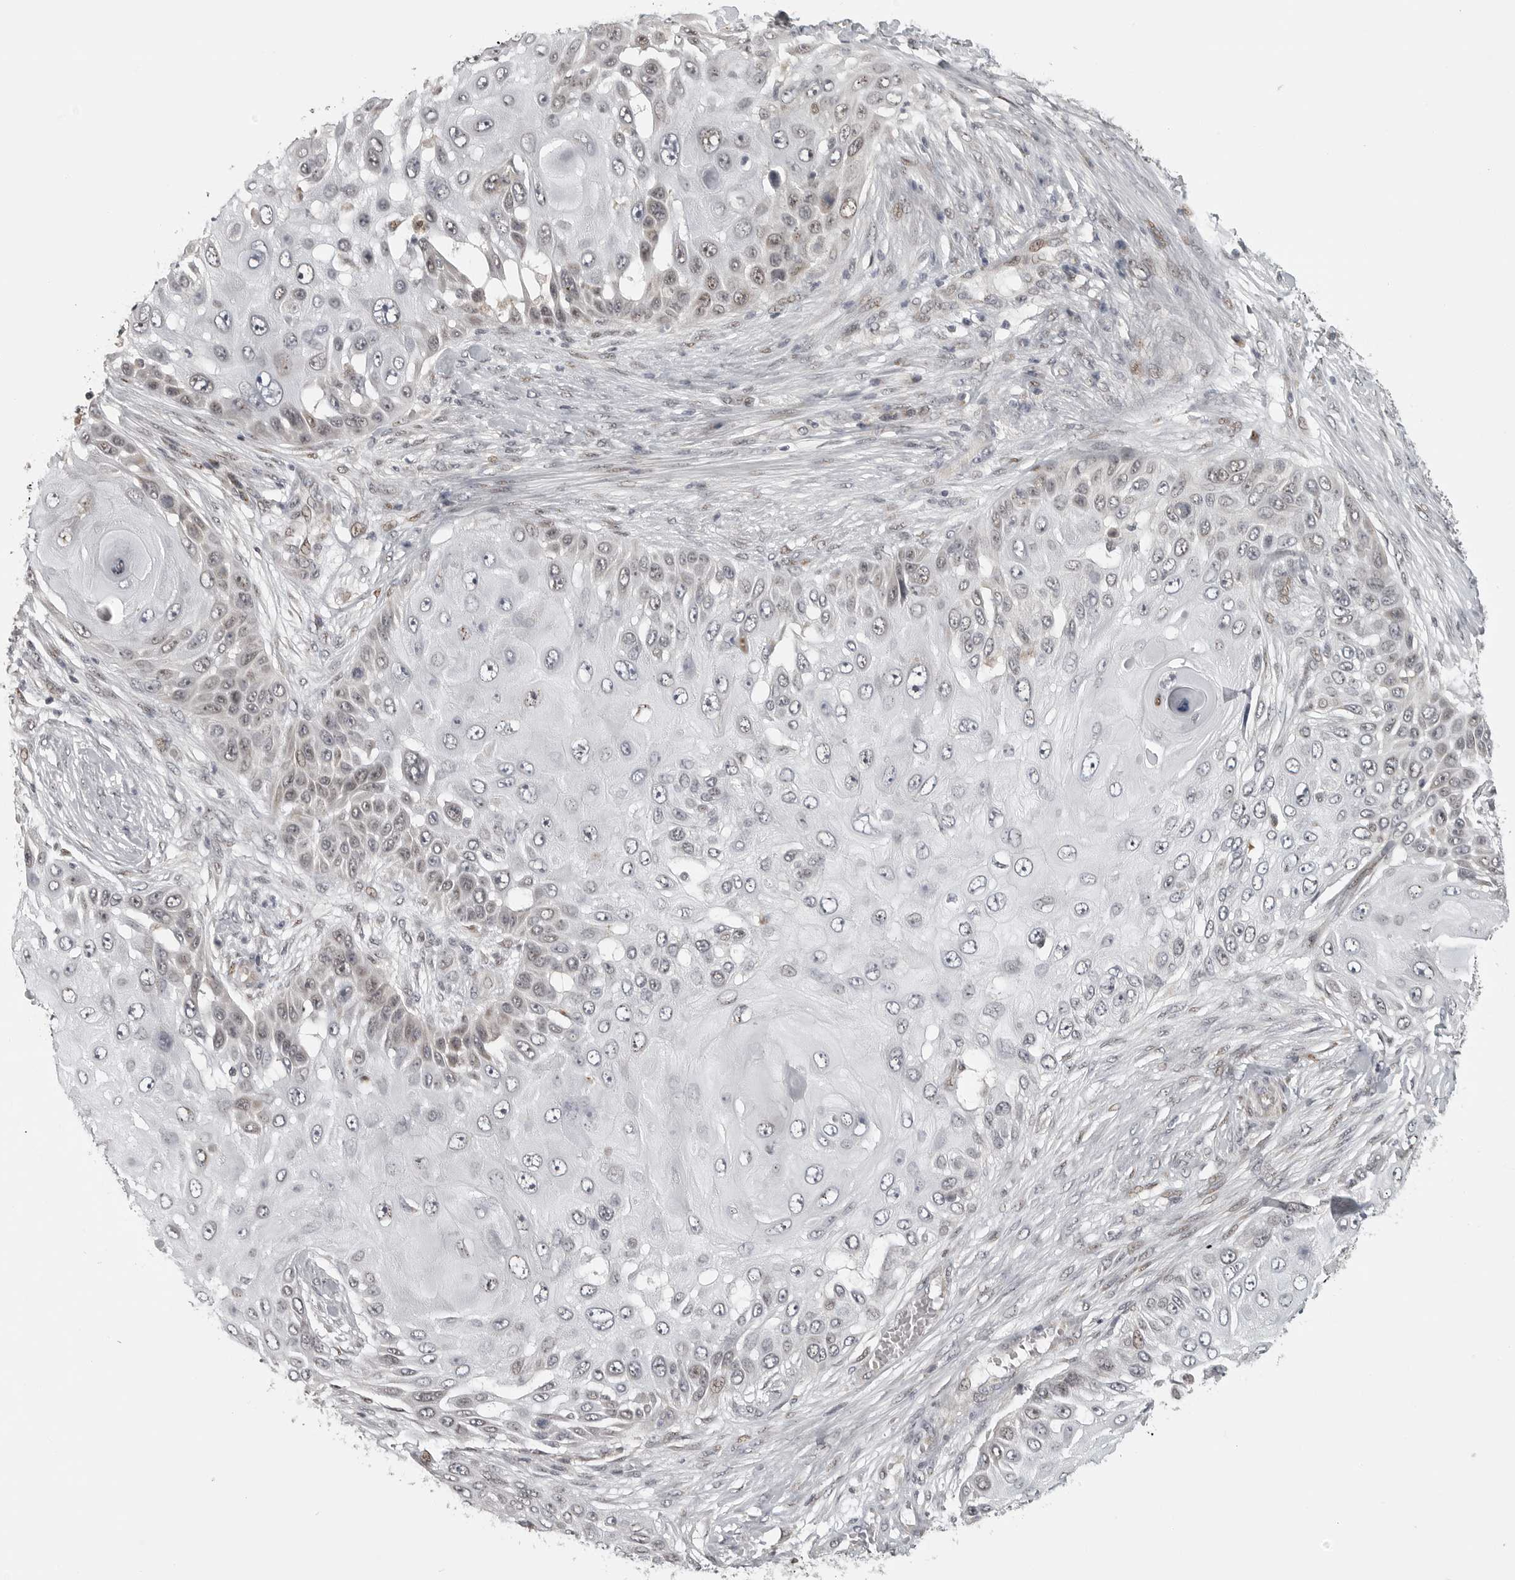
{"staining": {"intensity": "weak", "quantity": "<25%", "location": "nuclear"}, "tissue": "skin cancer", "cell_type": "Tumor cells", "image_type": "cancer", "snomed": [{"axis": "morphology", "description": "Squamous cell carcinoma, NOS"}, {"axis": "topography", "description": "Skin"}], "caption": "This is an IHC micrograph of skin cancer (squamous cell carcinoma). There is no staining in tumor cells.", "gene": "POLE2", "patient": {"sex": "female", "age": 44}}